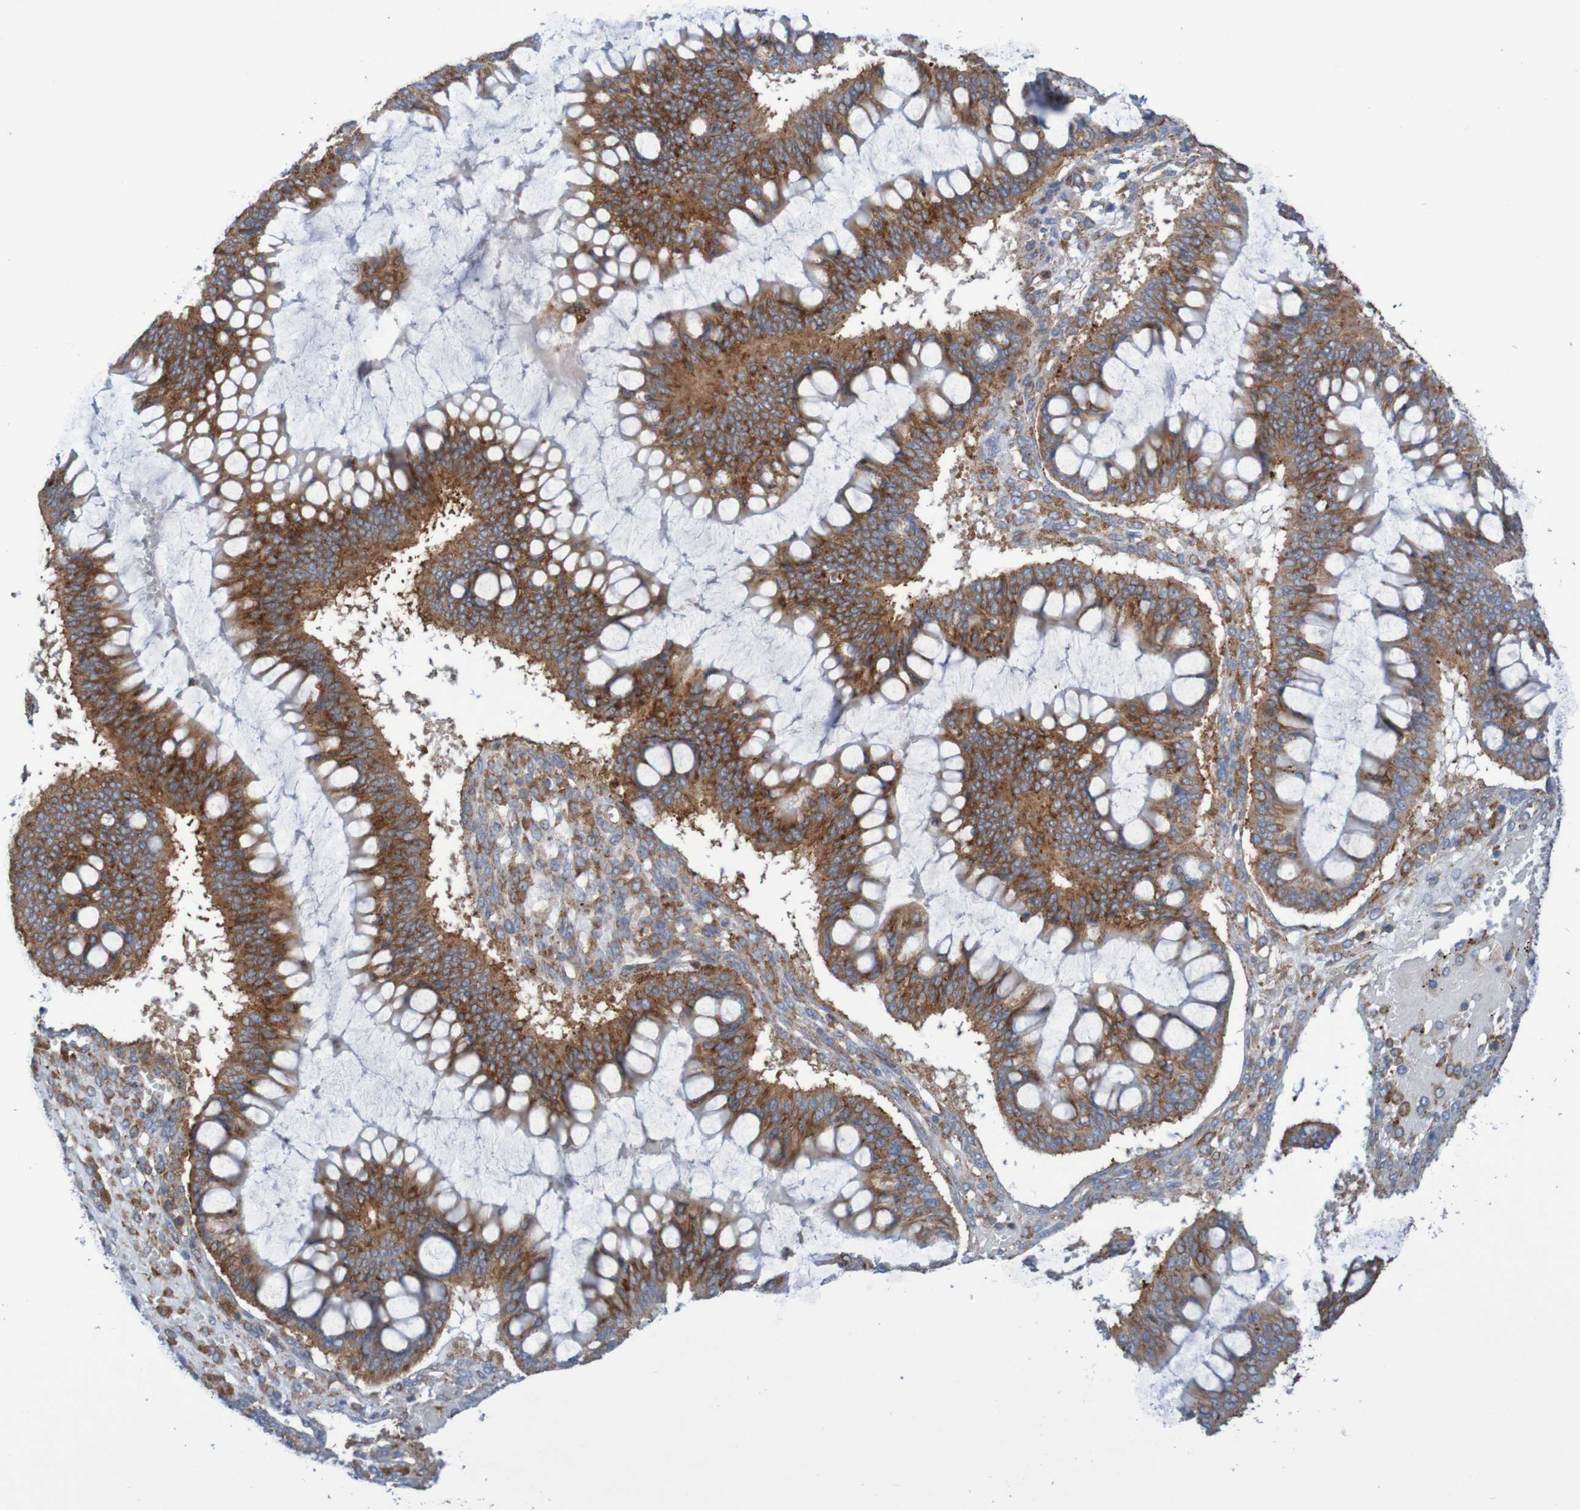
{"staining": {"intensity": "strong", "quantity": ">75%", "location": "cytoplasmic/membranous"}, "tissue": "ovarian cancer", "cell_type": "Tumor cells", "image_type": "cancer", "snomed": [{"axis": "morphology", "description": "Cystadenocarcinoma, mucinous, NOS"}, {"axis": "topography", "description": "Ovary"}], "caption": "IHC histopathology image of neoplastic tissue: ovarian cancer stained using IHC displays high levels of strong protein expression localized specifically in the cytoplasmic/membranous of tumor cells, appearing as a cytoplasmic/membranous brown color.", "gene": "FXR2", "patient": {"sex": "female", "age": 73}}